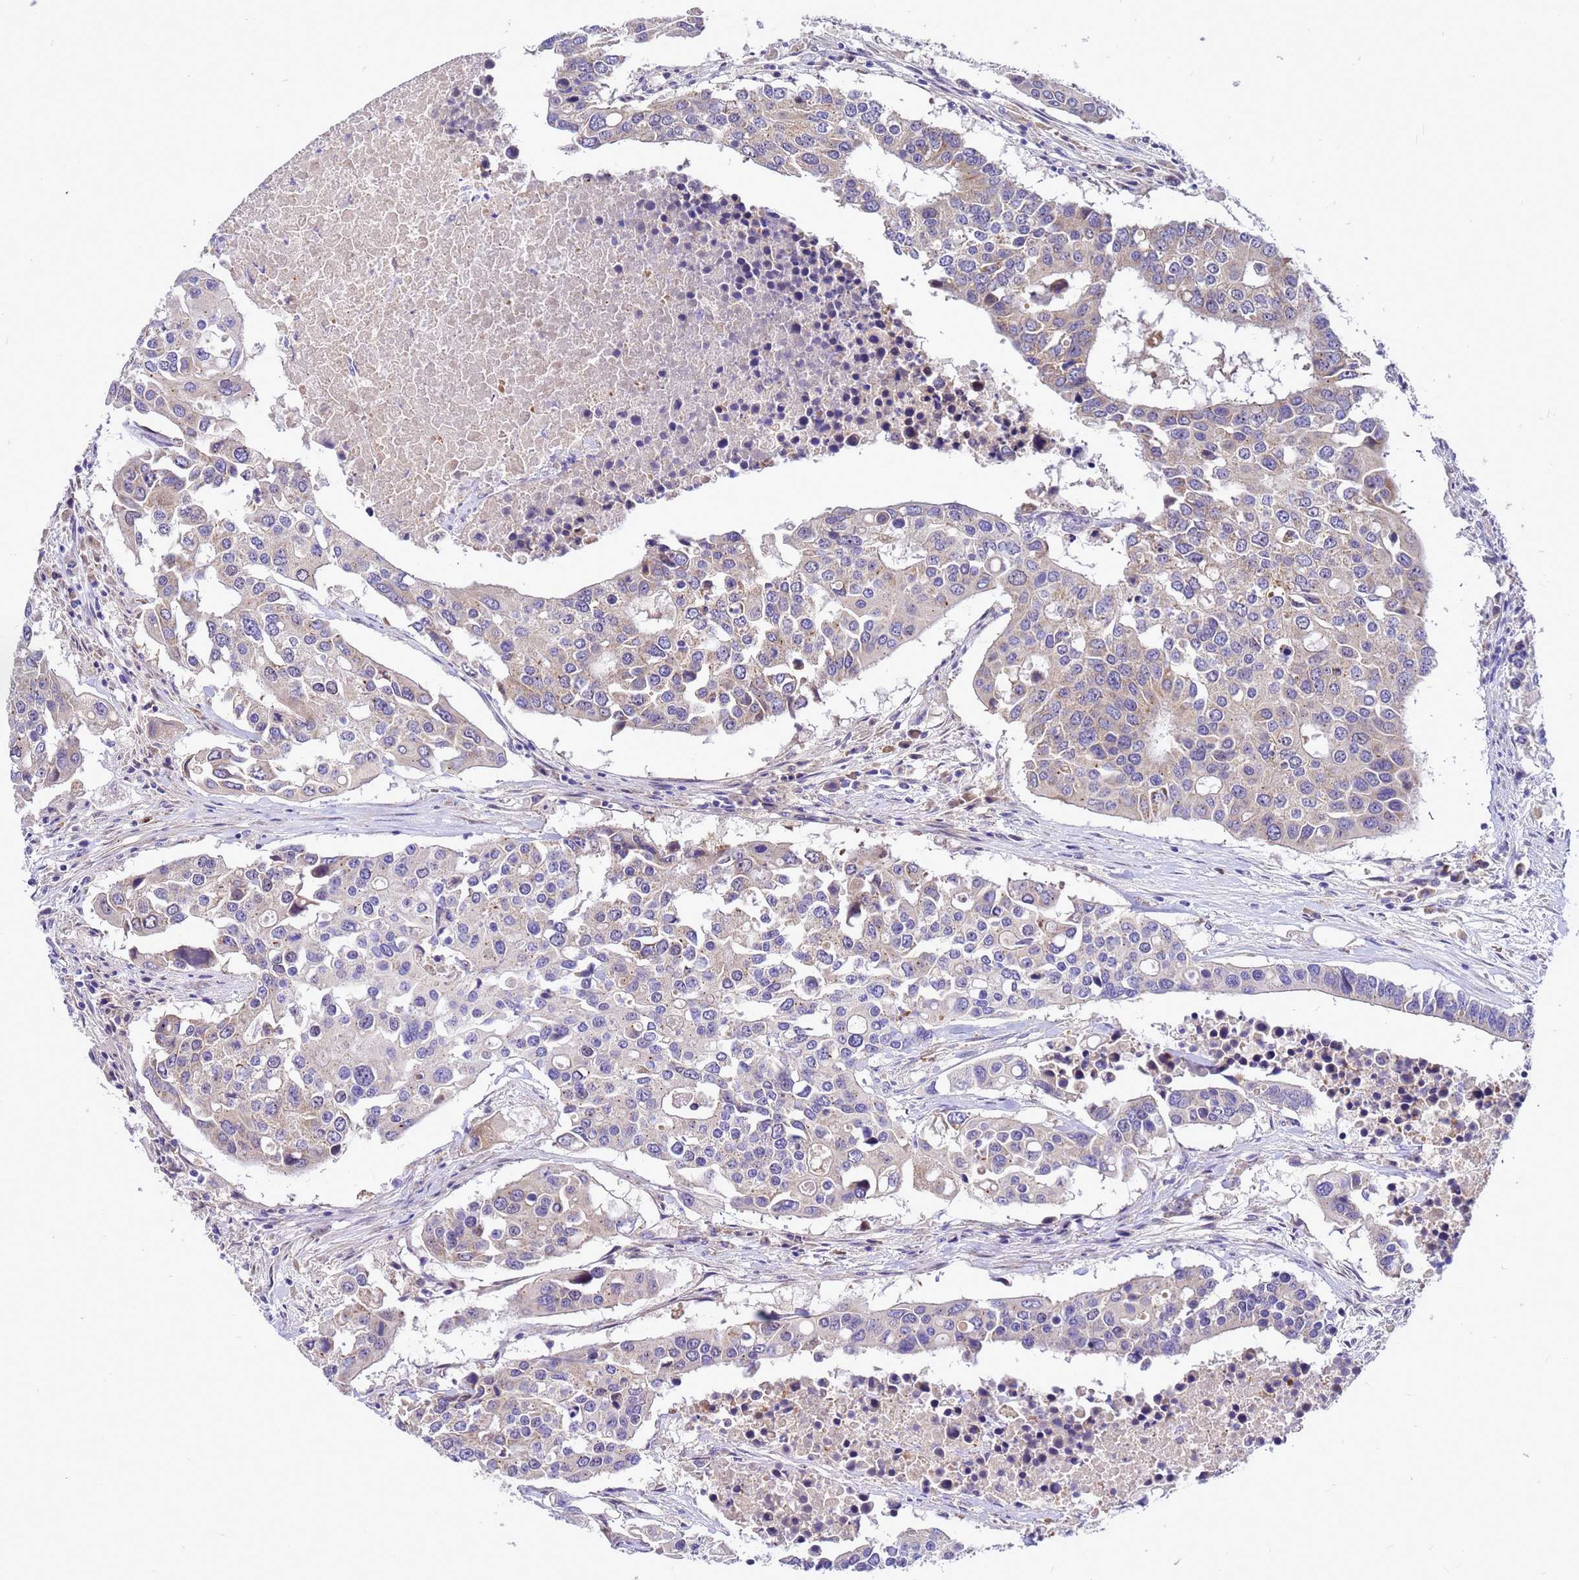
{"staining": {"intensity": "negative", "quantity": "none", "location": "none"}, "tissue": "colorectal cancer", "cell_type": "Tumor cells", "image_type": "cancer", "snomed": [{"axis": "morphology", "description": "Adenocarcinoma, NOS"}, {"axis": "topography", "description": "Colon"}], "caption": "IHC of colorectal cancer (adenocarcinoma) shows no expression in tumor cells.", "gene": "POP7", "patient": {"sex": "male", "age": 77}}